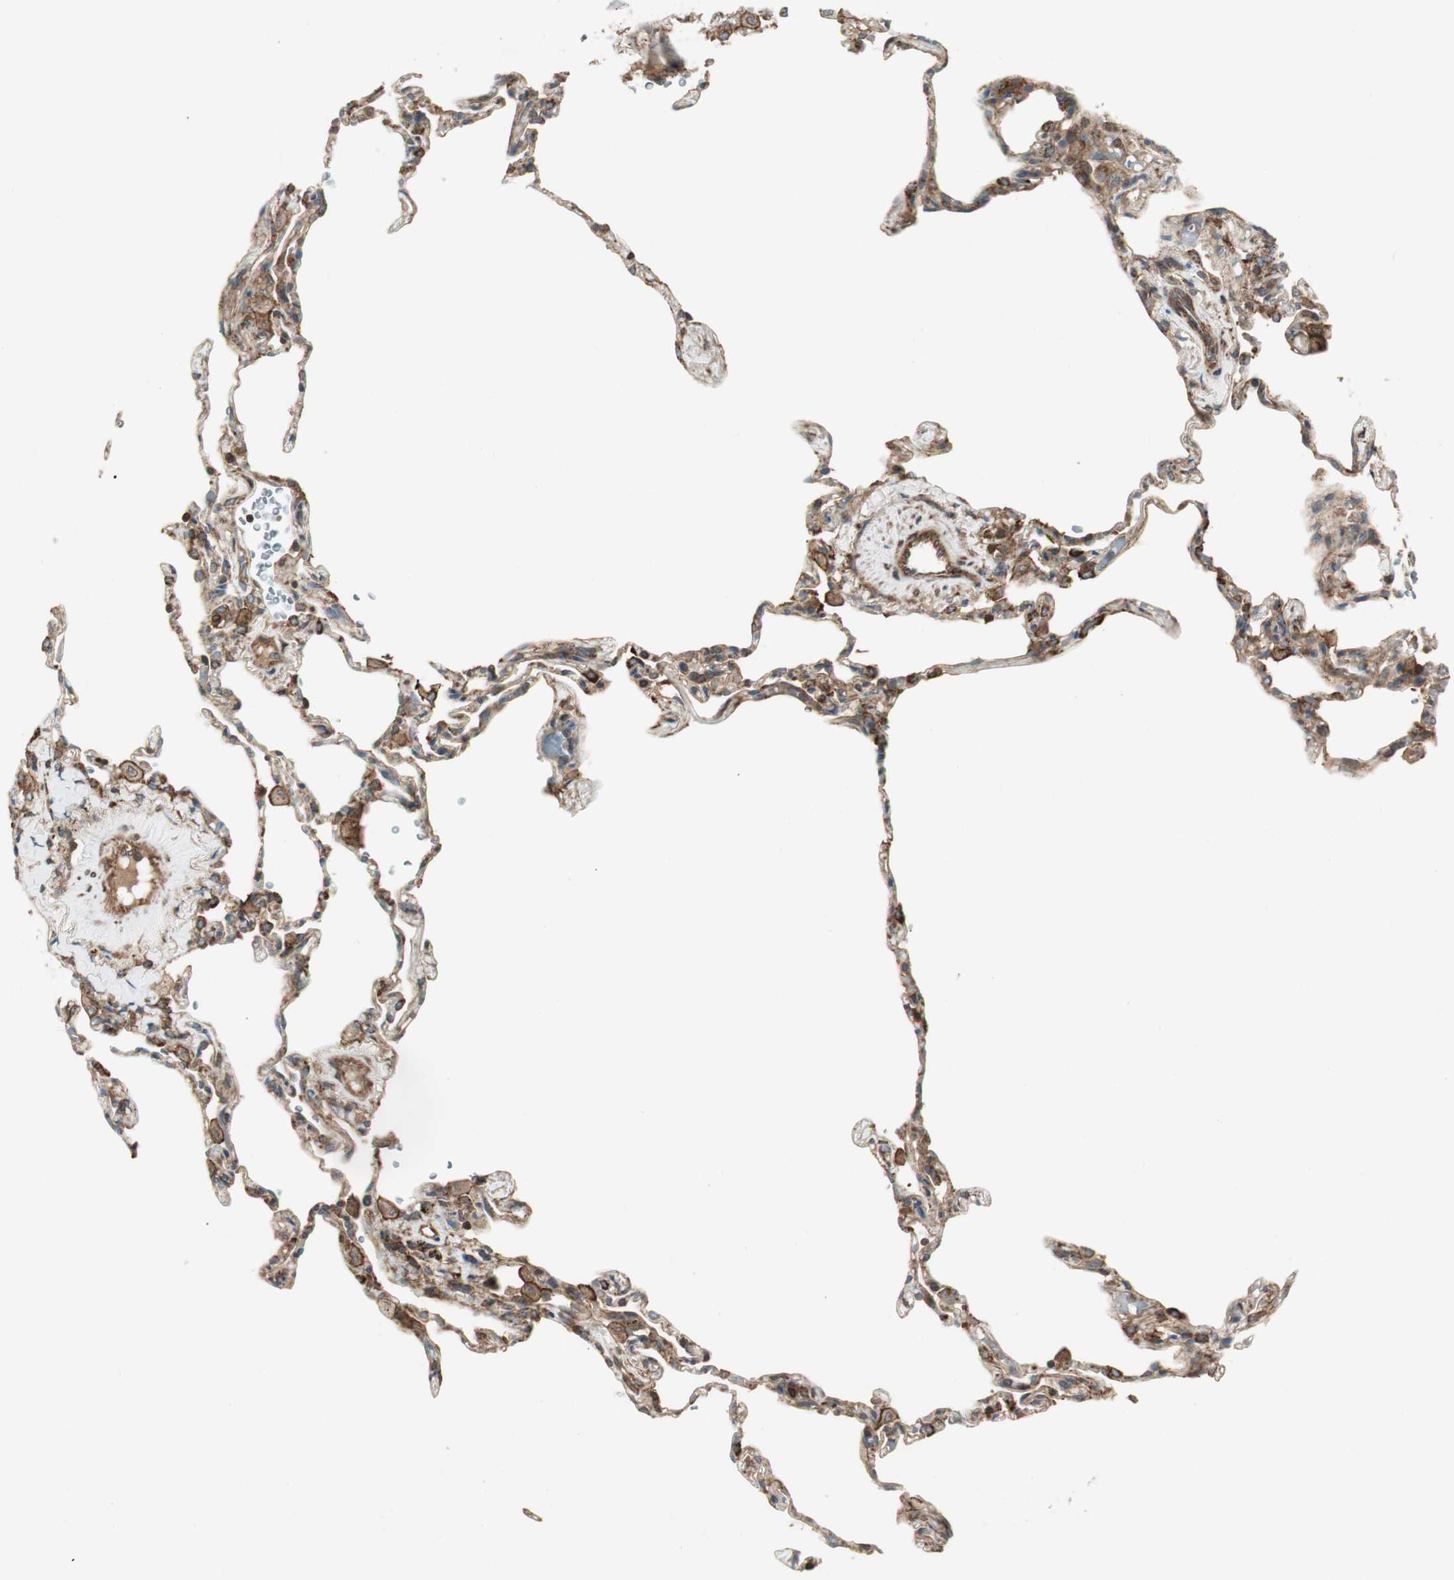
{"staining": {"intensity": "moderate", "quantity": "25%-75%", "location": "cytoplasmic/membranous"}, "tissue": "lung", "cell_type": "Alveolar cells", "image_type": "normal", "snomed": [{"axis": "morphology", "description": "Normal tissue, NOS"}, {"axis": "topography", "description": "Lung"}], "caption": "Lung stained with immunohistochemistry shows moderate cytoplasmic/membranous expression in approximately 25%-75% of alveolar cells. The protein of interest is stained brown, and the nuclei are stained in blue (DAB IHC with brightfield microscopy, high magnification).", "gene": "PRKG1", "patient": {"sex": "male", "age": 59}}